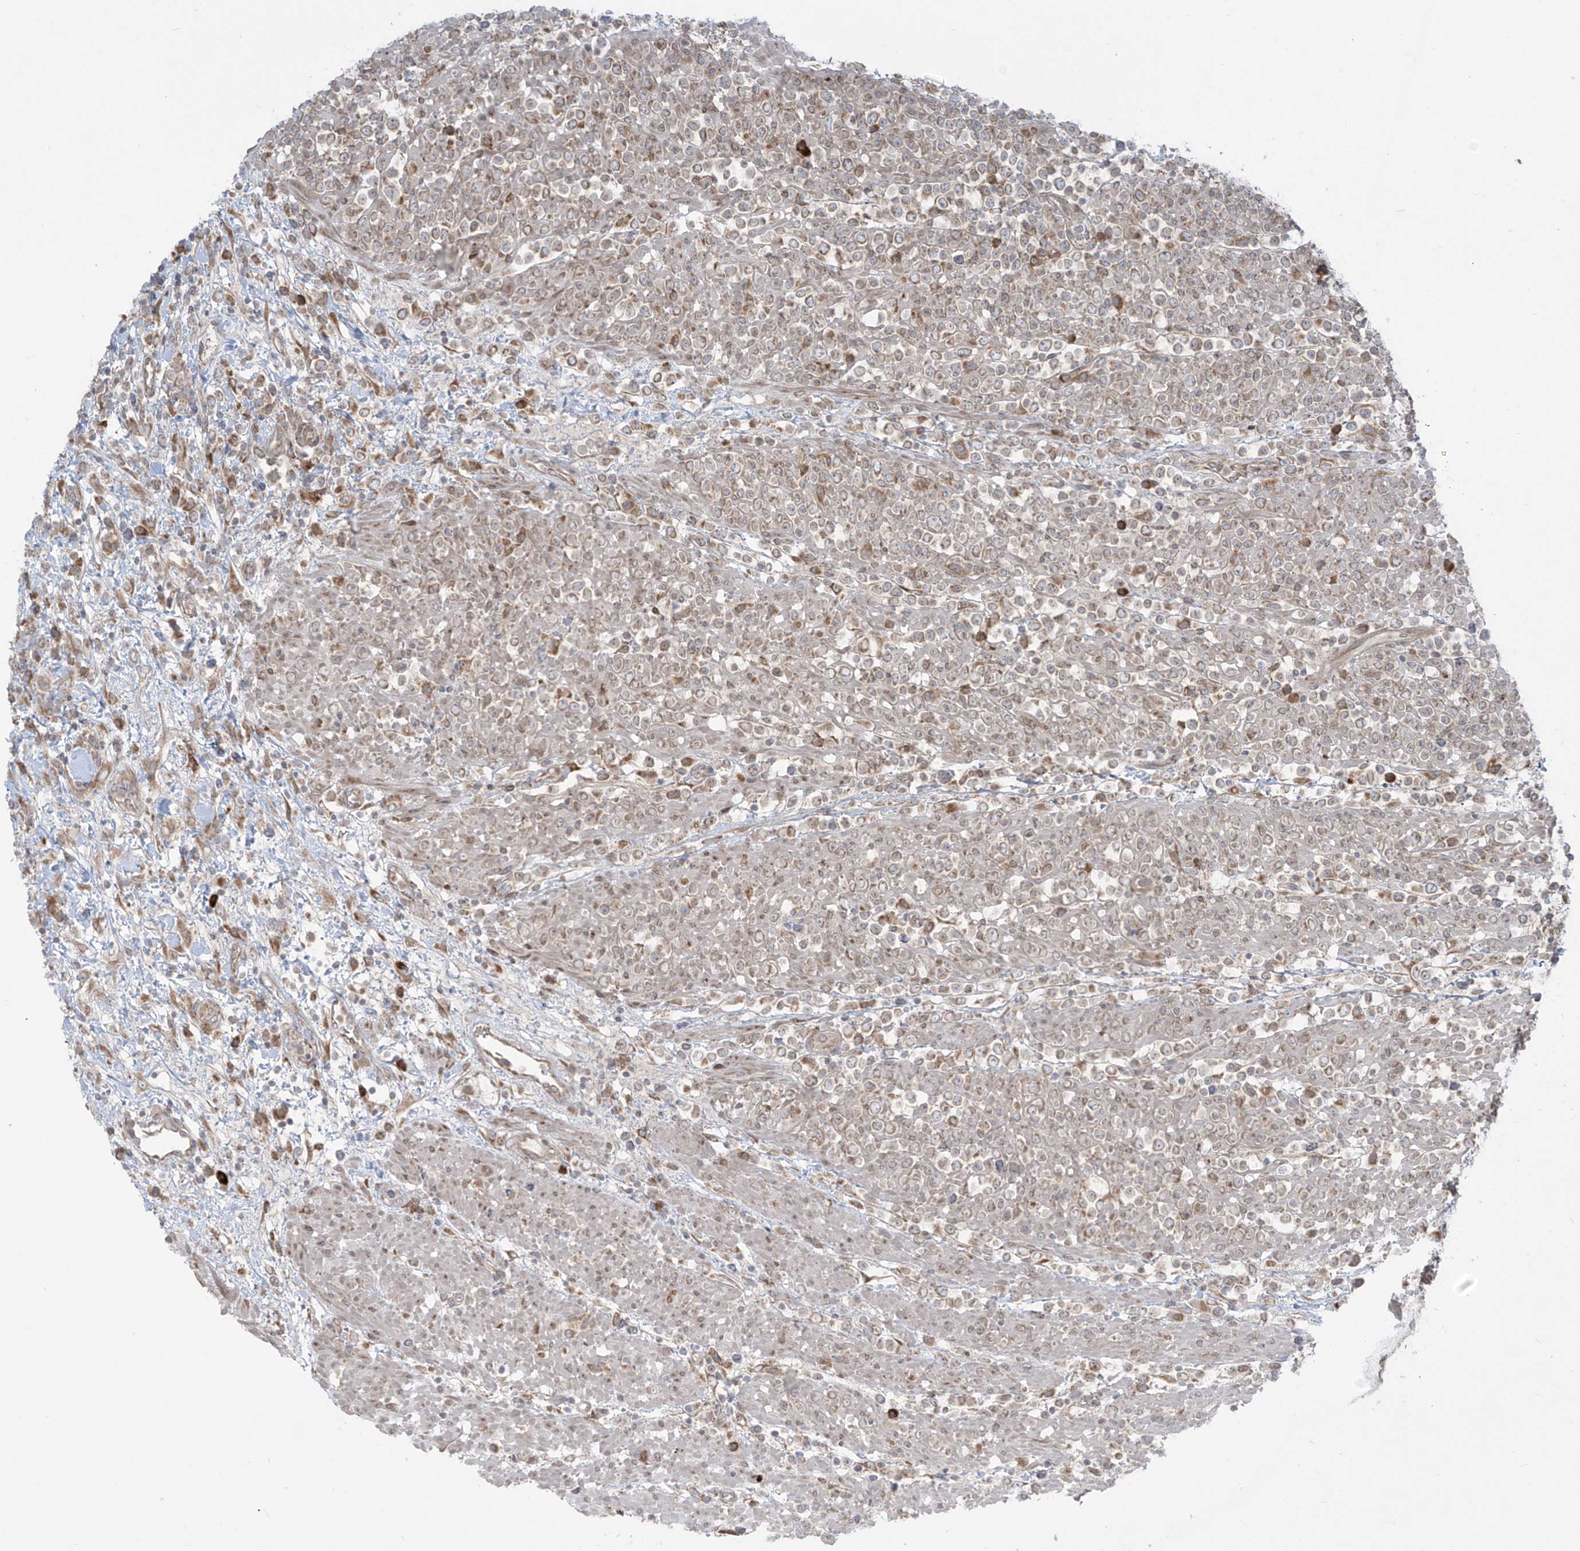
{"staining": {"intensity": "moderate", "quantity": "25%-75%", "location": "cytoplasmic/membranous"}, "tissue": "lymphoma", "cell_type": "Tumor cells", "image_type": "cancer", "snomed": [{"axis": "morphology", "description": "Malignant lymphoma, non-Hodgkin's type, High grade"}, {"axis": "topography", "description": "Colon"}], "caption": "About 25%-75% of tumor cells in lymphoma exhibit moderate cytoplasmic/membranous protein staining as visualized by brown immunohistochemical staining.", "gene": "PPAT", "patient": {"sex": "female", "age": 53}}